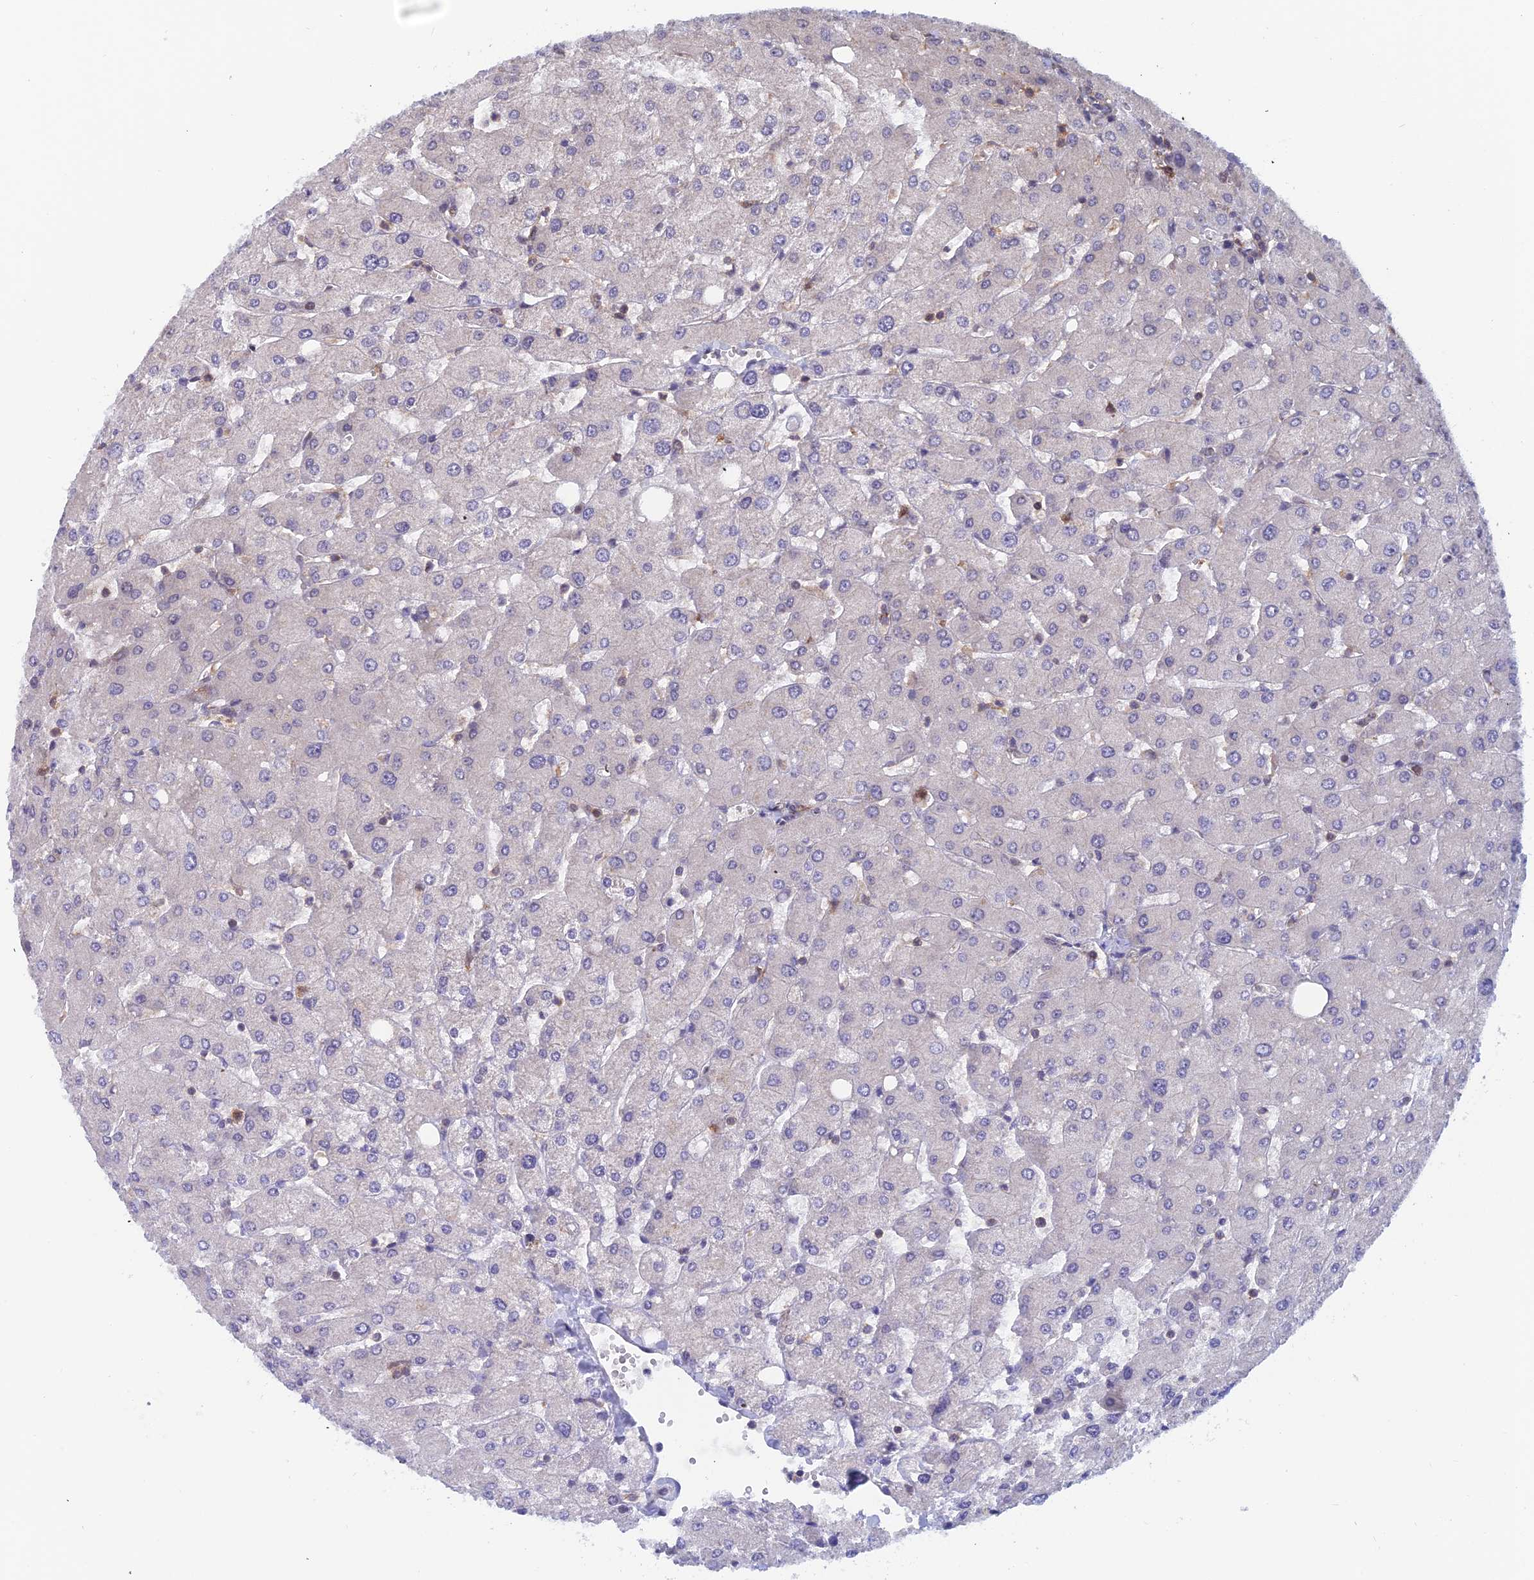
{"staining": {"intensity": "negative", "quantity": "none", "location": "none"}, "tissue": "liver", "cell_type": "Cholangiocytes", "image_type": "normal", "snomed": [{"axis": "morphology", "description": "Normal tissue, NOS"}, {"axis": "topography", "description": "Liver"}], "caption": "Cholangiocytes show no significant positivity in unremarkable liver. Nuclei are stained in blue.", "gene": "IGBP1", "patient": {"sex": "male", "age": 55}}